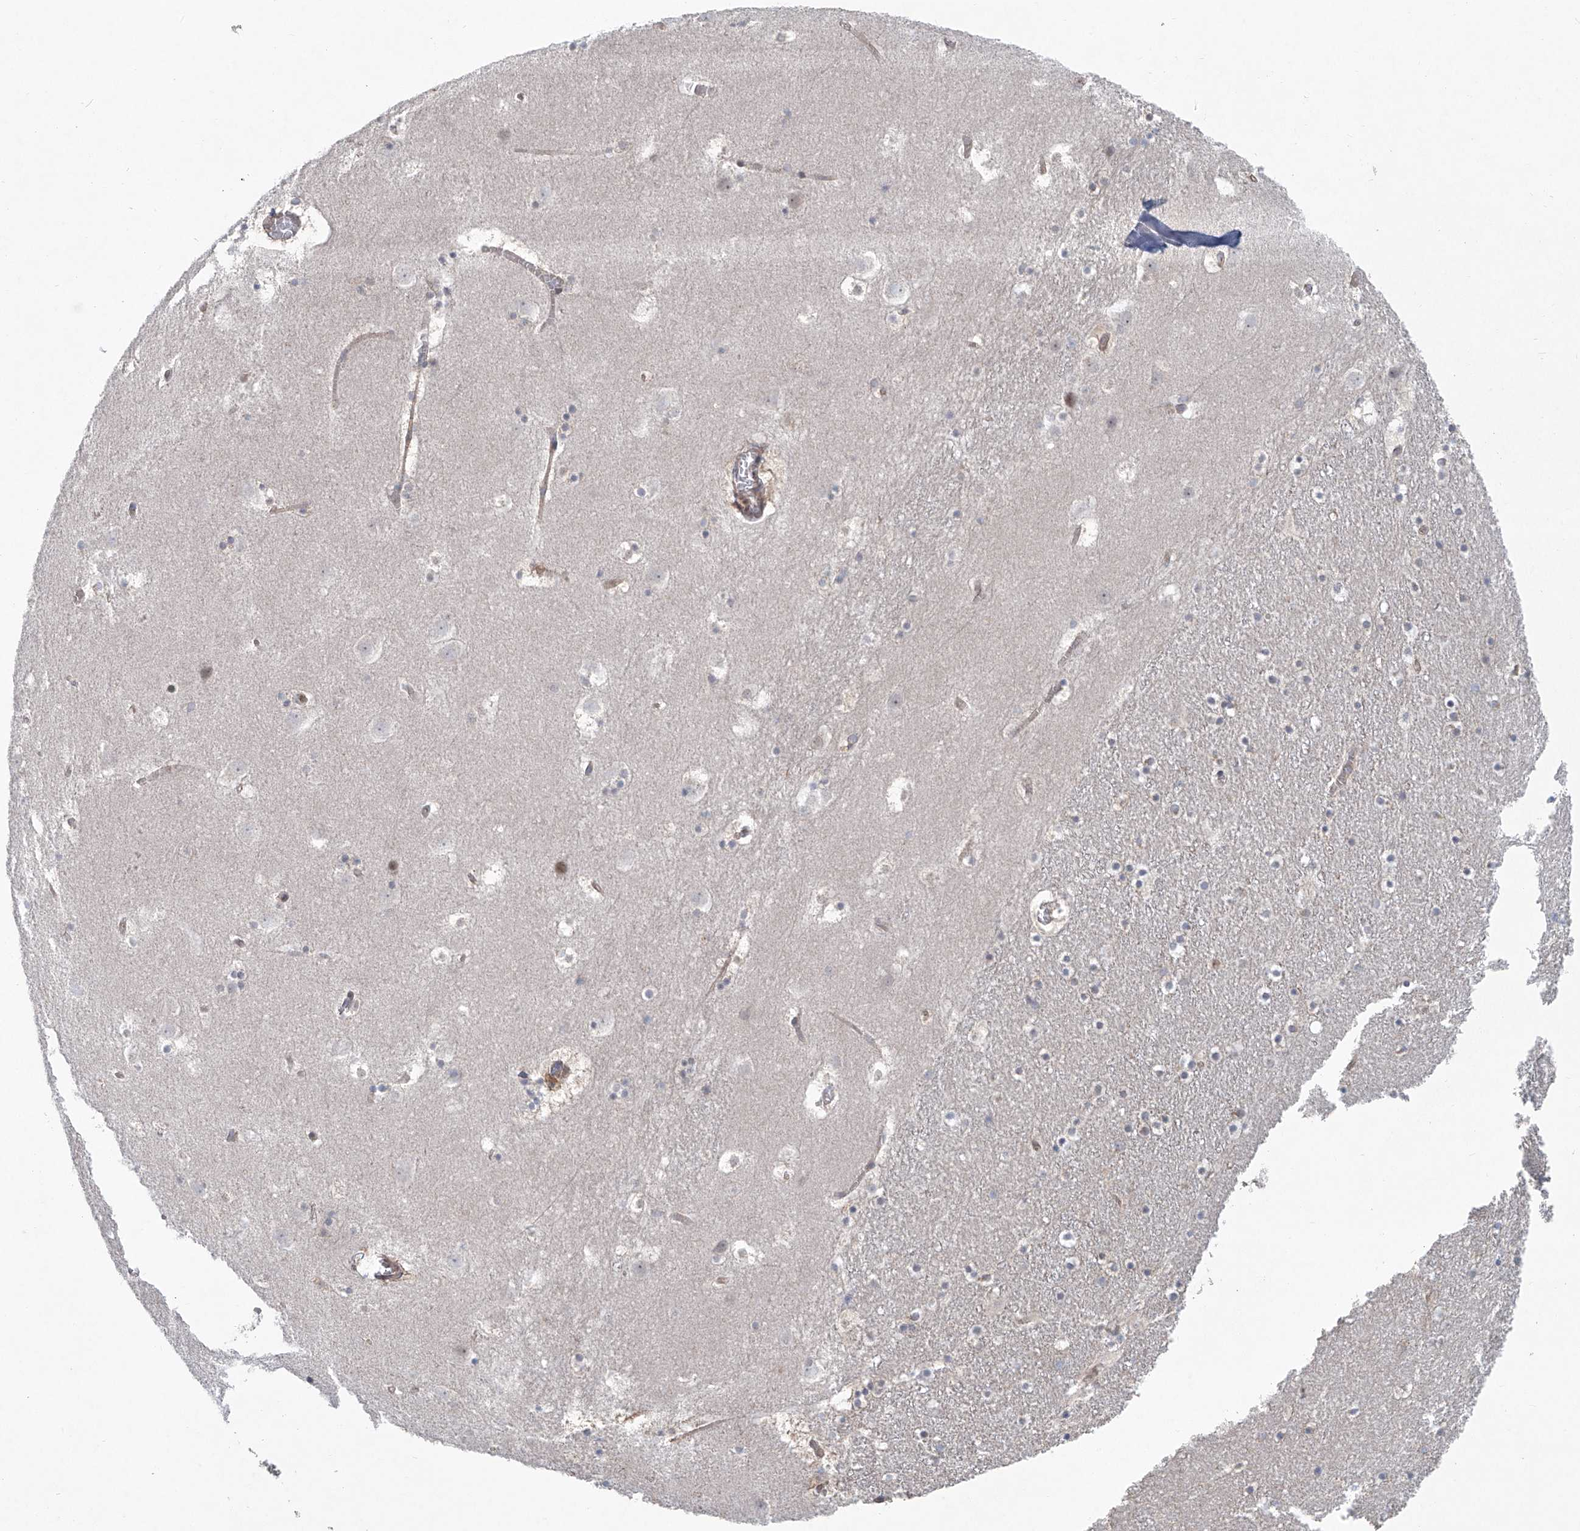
{"staining": {"intensity": "weak", "quantity": "<25%", "location": "cytoplasmic/membranous"}, "tissue": "caudate", "cell_type": "Glial cells", "image_type": "normal", "snomed": [{"axis": "morphology", "description": "Normal tissue, NOS"}, {"axis": "topography", "description": "Lateral ventricle wall"}], "caption": "This image is of unremarkable caudate stained with immunohistochemistry (IHC) to label a protein in brown with the nuclei are counter-stained blue. There is no expression in glial cells.", "gene": "KLC4", "patient": {"sex": "male", "age": 45}}